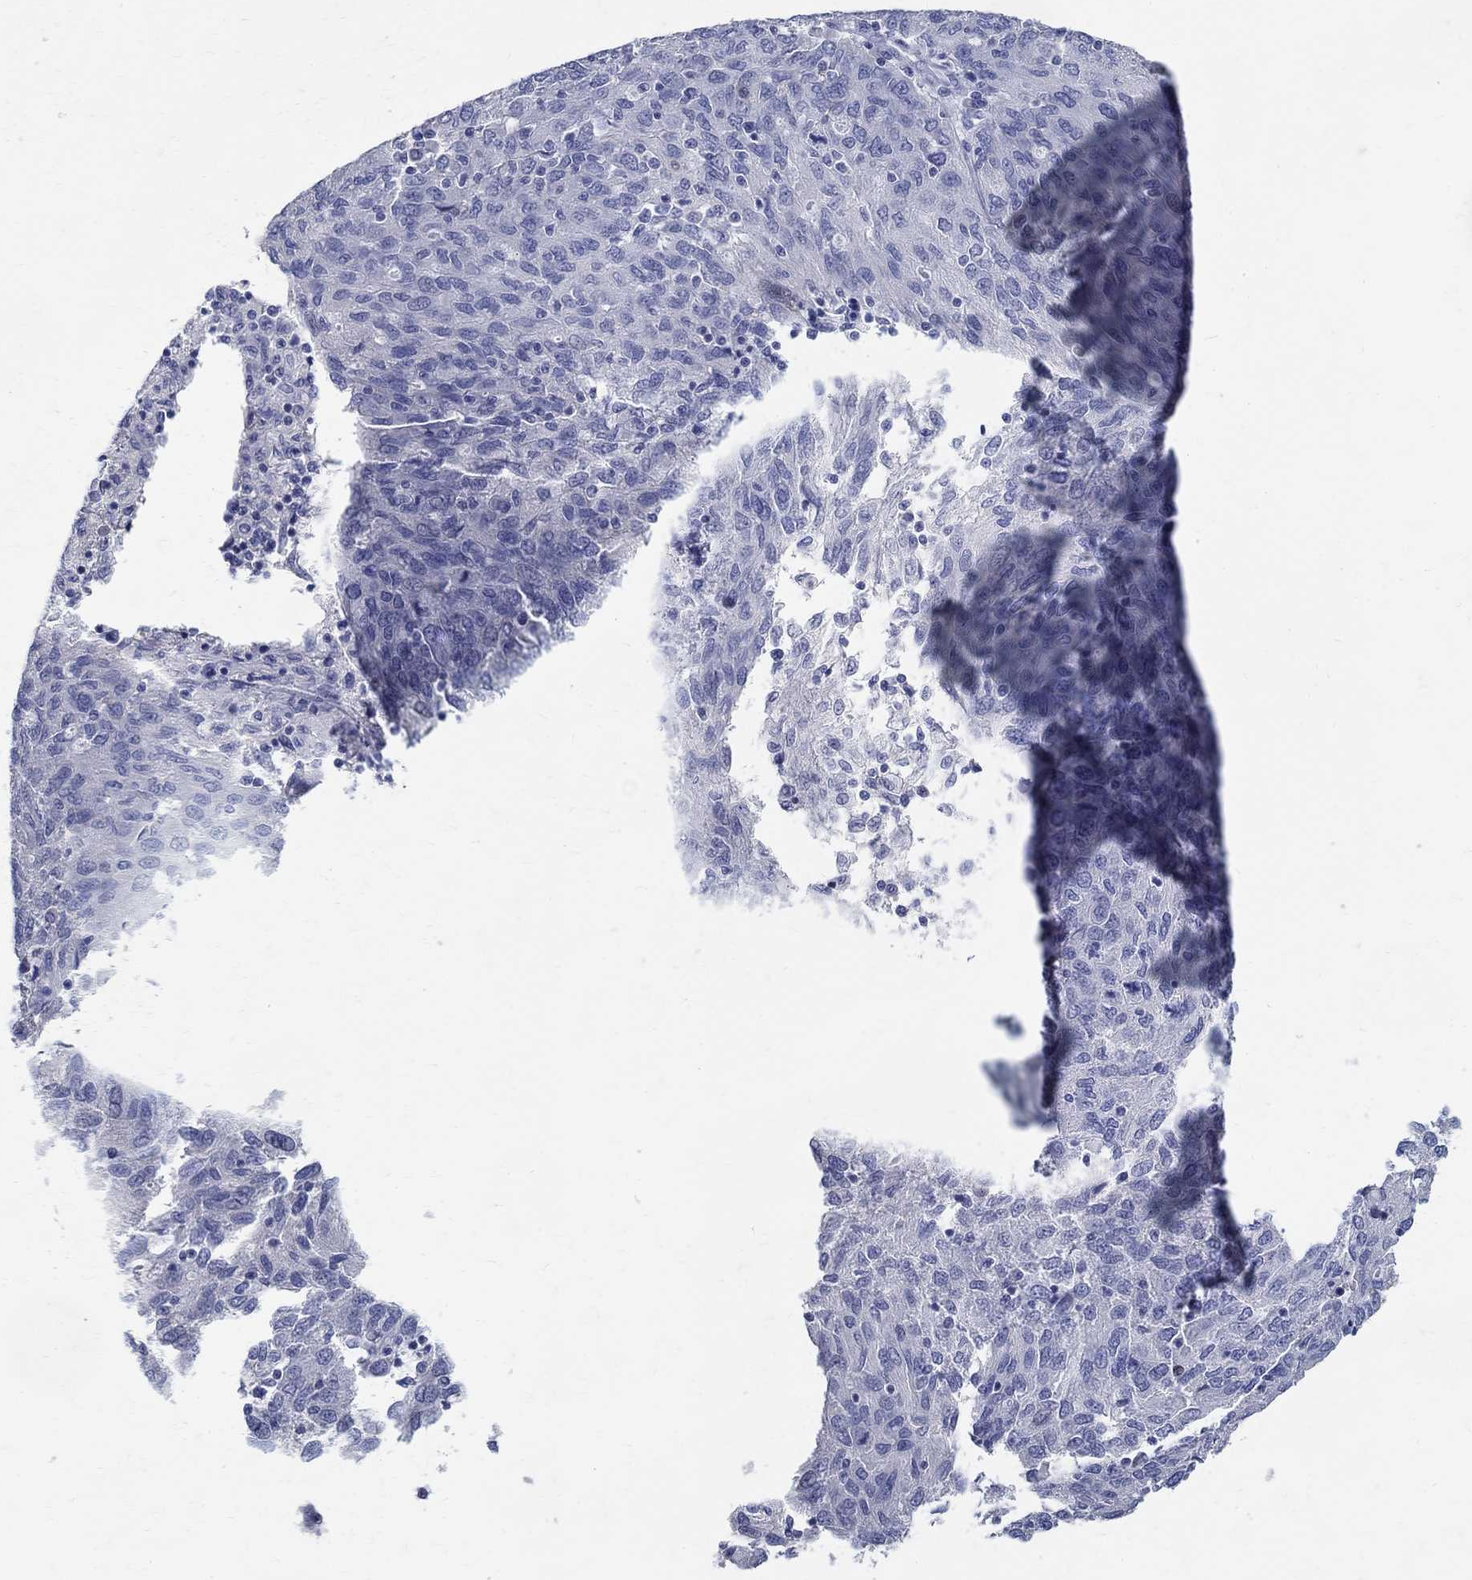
{"staining": {"intensity": "negative", "quantity": "none", "location": "none"}, "tissue": "ovarian cancer", "cell_type": "Tumor cells", "image_type": "cancer", "snomed": [{"axis": "morphology", "description": "Carcinoma, endometroid"}, {"axis": "topography", "description": "Ovary"}], "caption": "A micrograph of ovarian cancer (endometroid carcinoma) stained for a protein exhibits no brown staining in tumor cells.", "gene": "SOX2", "patient": {"sex": "female", "age": 50}}